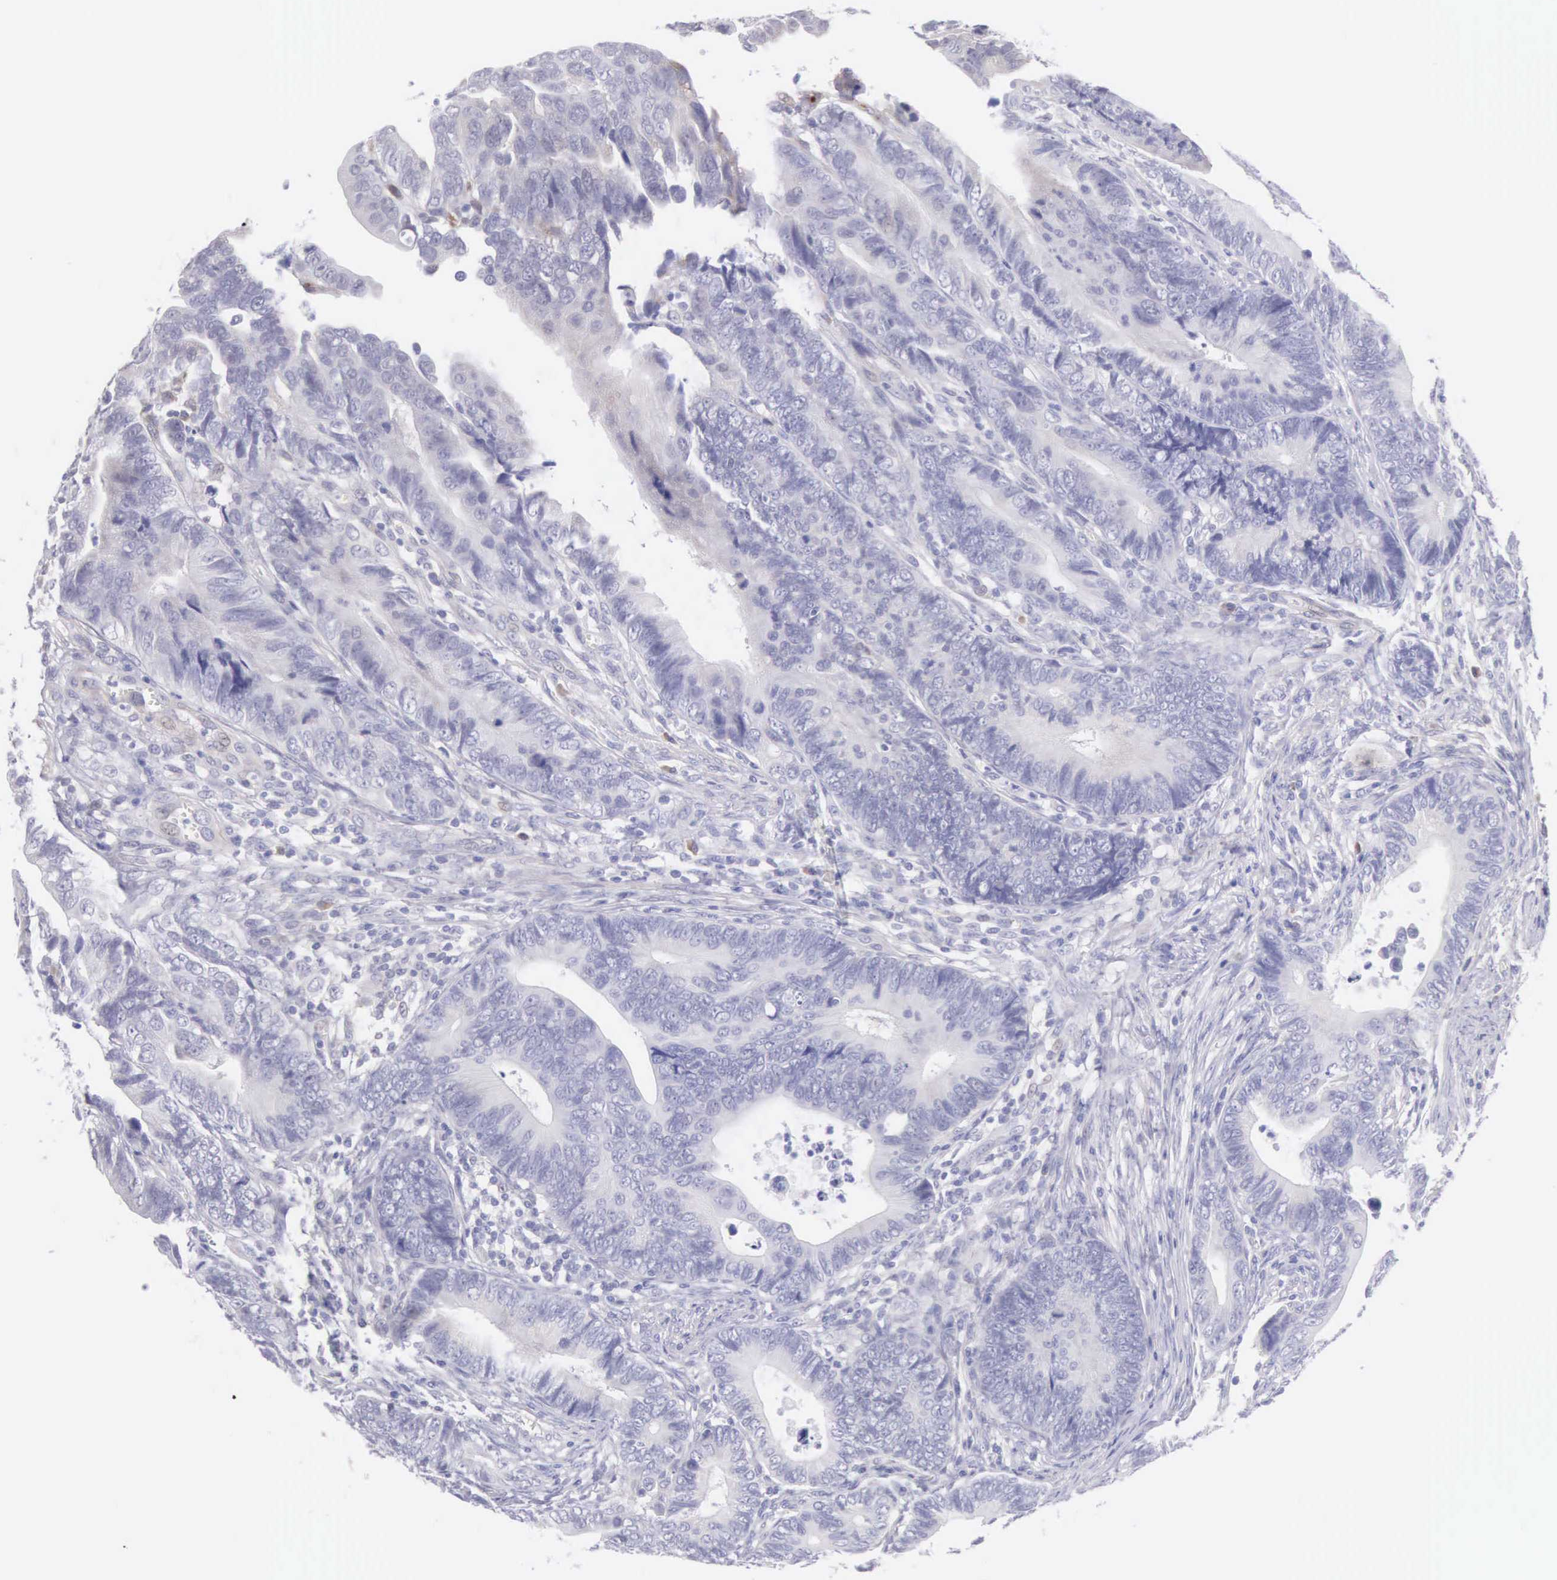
{"staining": {"intensity": "negative", "quantity": "none", "location": "none"}, "tissue": "colorectal cancer", "cell_type": "Tumor cells", "image_type": "cancer", "snomed": [{"axis": "morphology", "description": "Adenocarcinoma, NOS"}, {"axis": "topography", "description": "Colon"}], "caption": "IHC micrograph of human adenocarcinoma (colorectal) stained for a protein (brown), which reveals no positivity in tumor cells.", "gene": "ARFGAP3", "patient": {"sex": "female", "age": 78}}